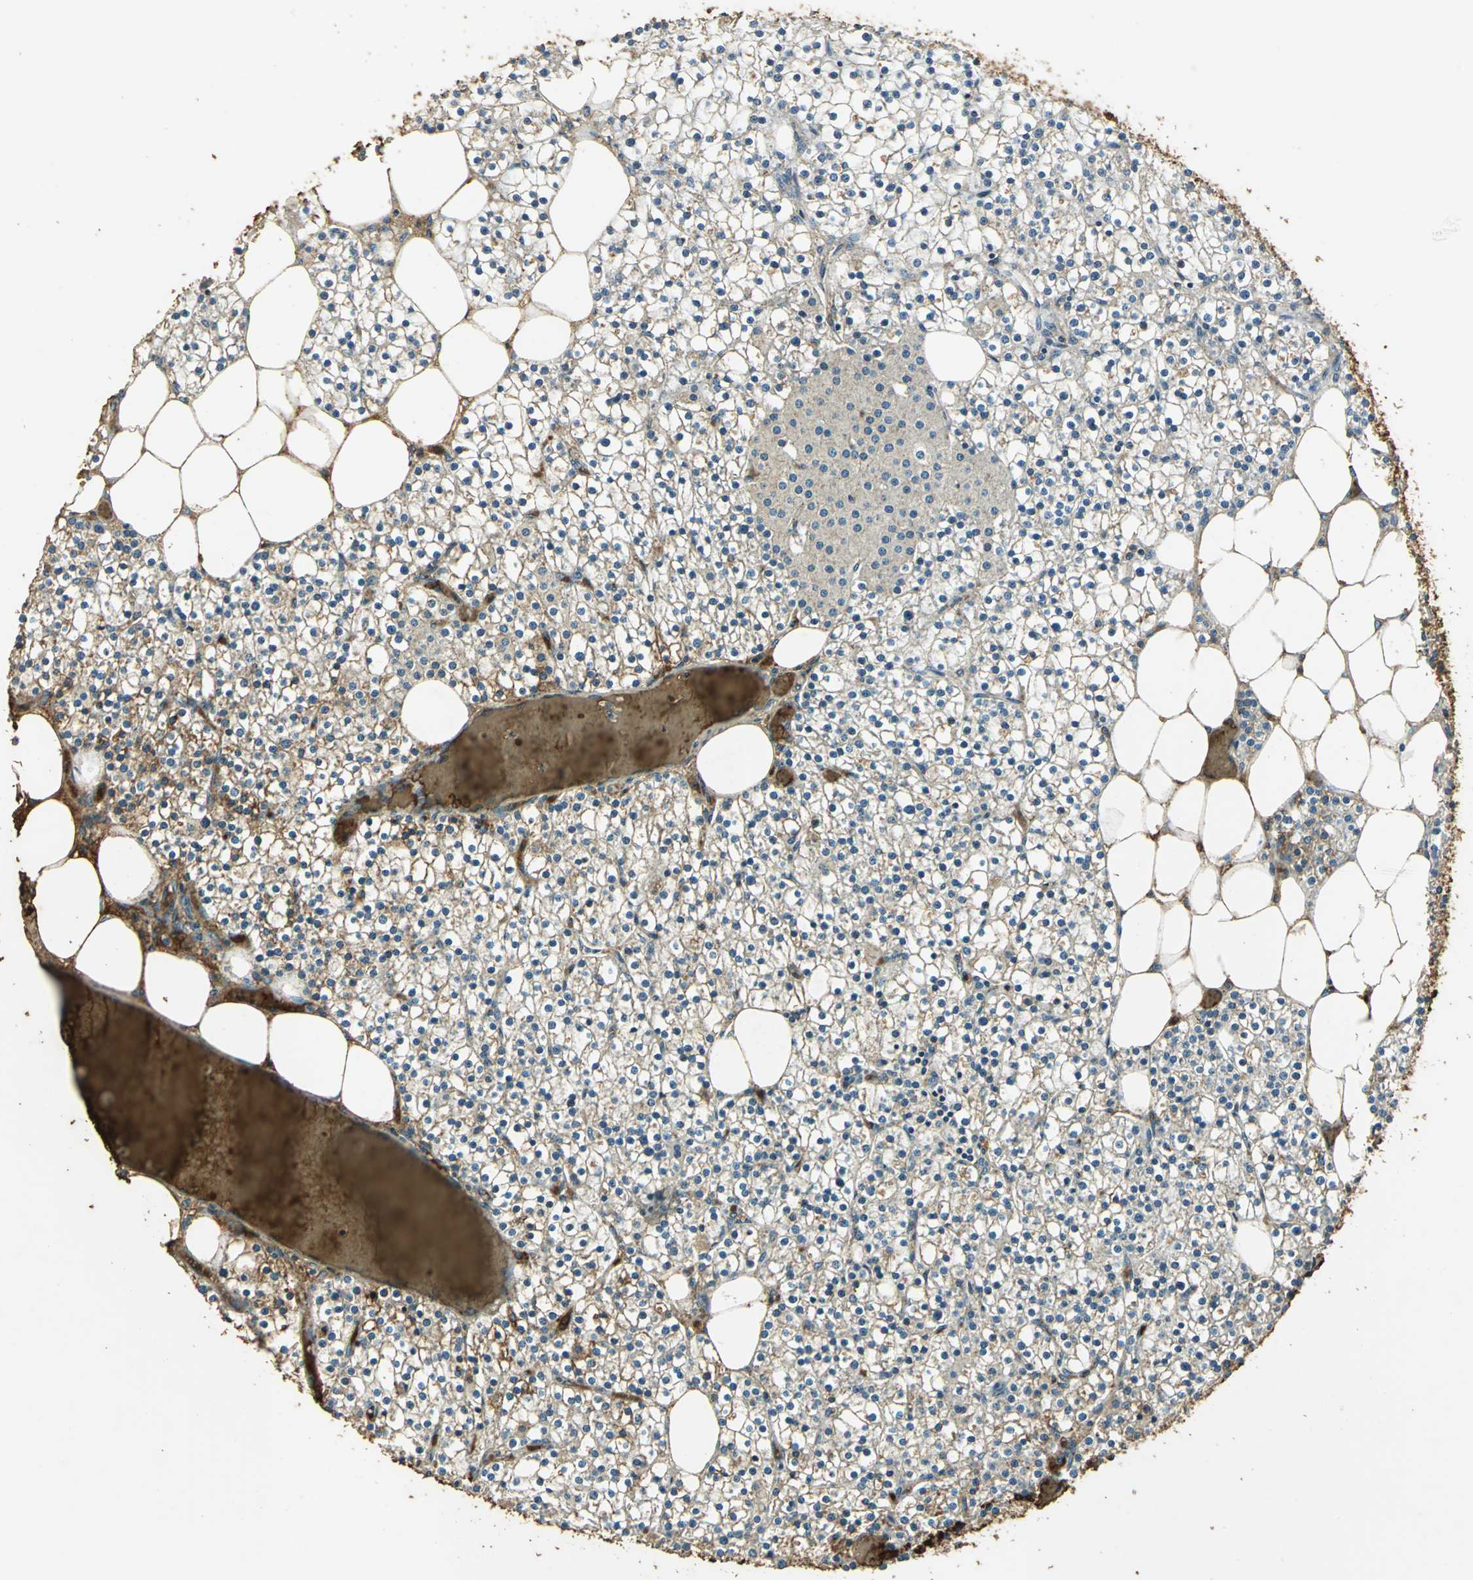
{"staining": {"intensity": "moderate", "quantity": "25%-75%", "location": "cytoplasmic/membranous"}, "tissue": "parathyroid gland", "cell_type": "Glandular cells", "image_type": "normal", "snomed": [{"axis": "morphology", "description": "Normal tissue, NOS"}, {"axis": "topography", "description": "Parathyroid gland"}], "caption": "This is a micrograph of IHC staining of normal parathyroid gland, which shows moderate staining in the cytoplasmic/membranous of glandular cells.", "gene": "TRAPPC2", "patient": {"sex": "female", "age": 63}}